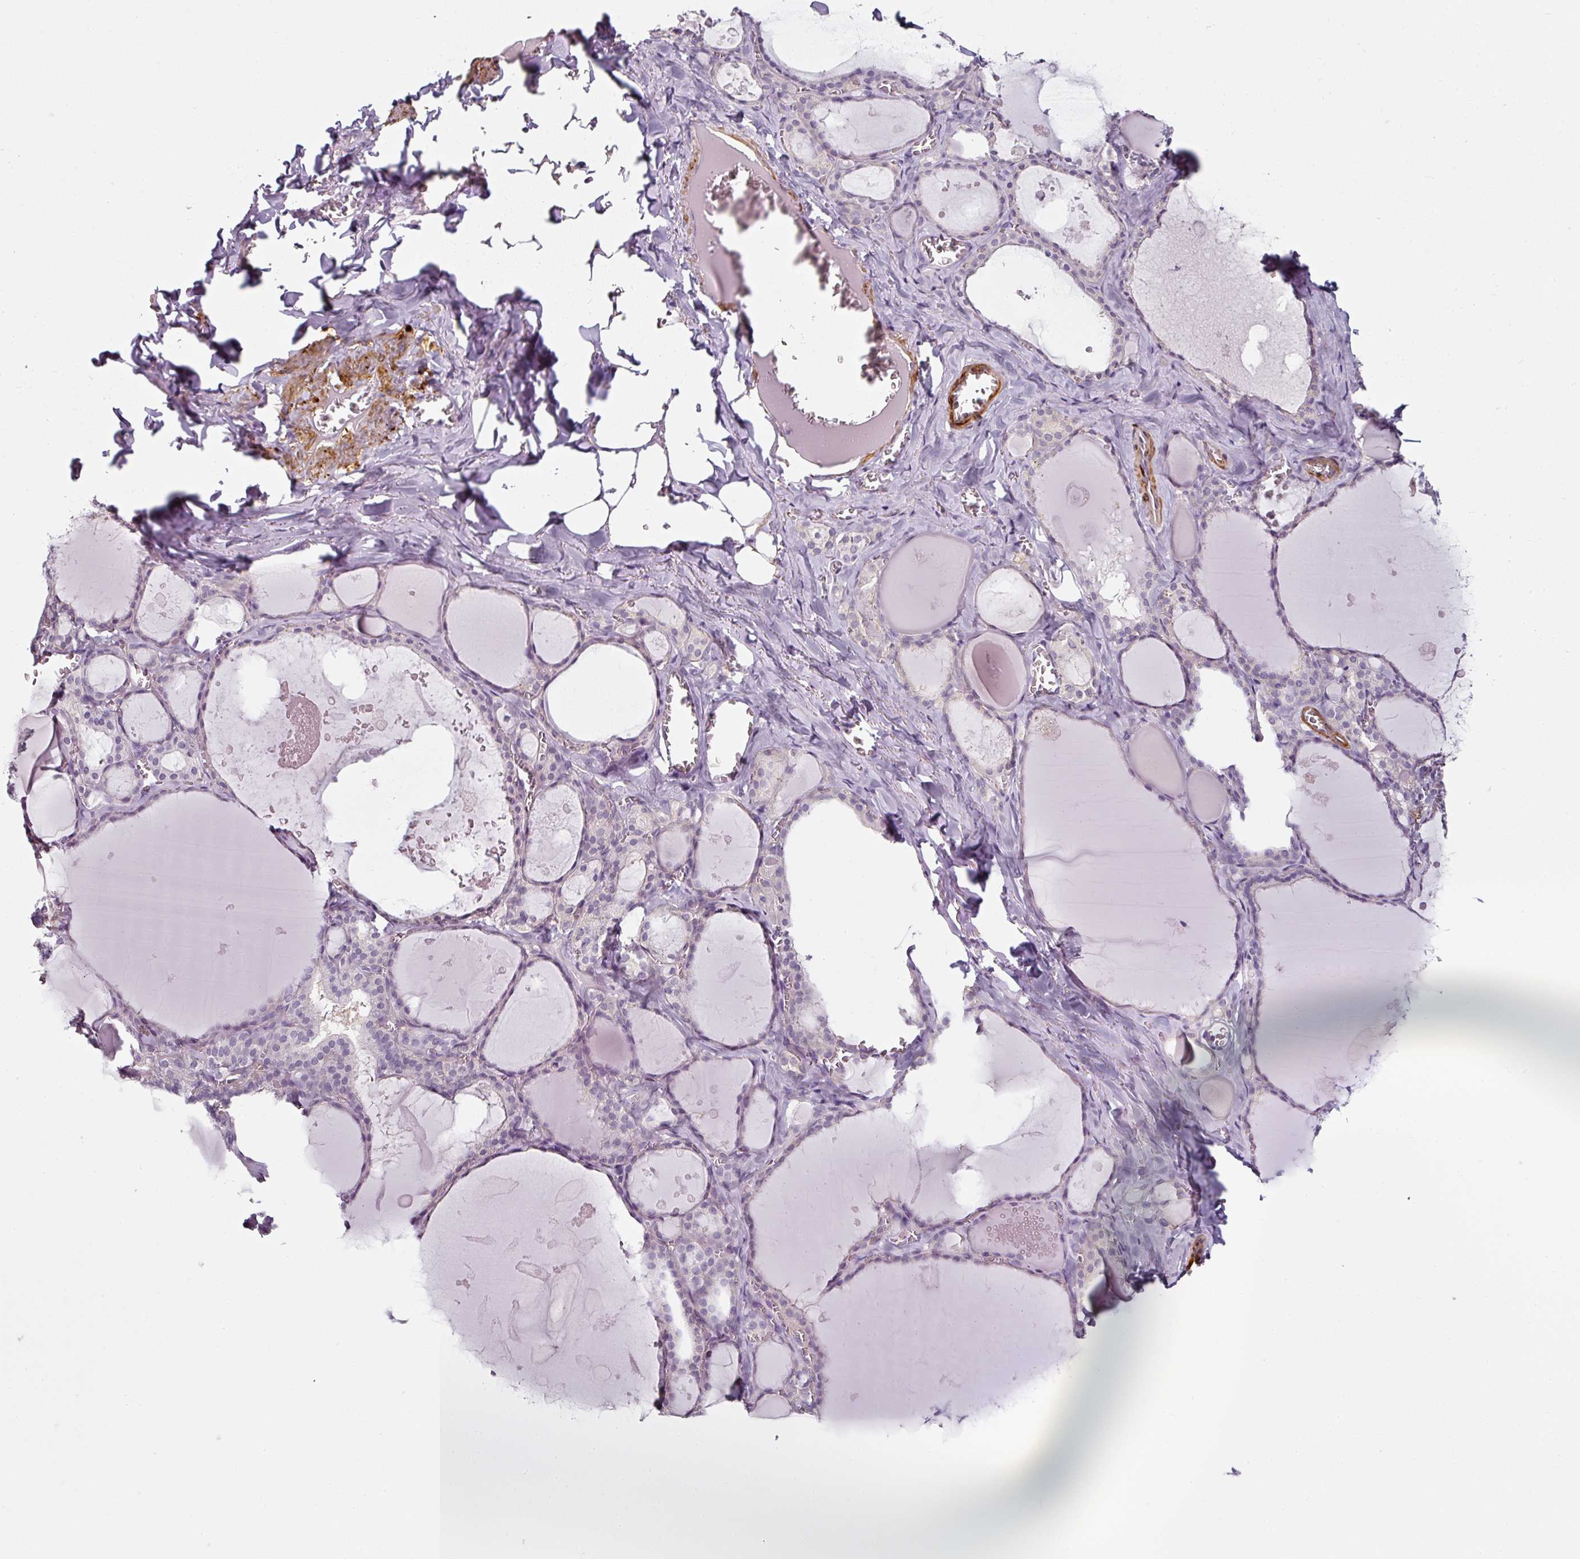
{"staining": {"intensity": "weak", "quantity": "25%-75%", "location": "cytoplasmic/membranous"}, "tissue": "thyroid gland", "cell_type": "Glandular cells", "image_type": "normal", "snomed": [{"axis": "morphology", "description": "Normal tissue, NOS"}, {"axis": "topography", "description": "Thyroid gland"}], "caption": "IHC of unremarkable thyroid gland demonstrates low levels of weak cytoplasmic/membranous positivity in approximately 25%-75% of glandular cells. (Brightfield microscopy of DAB IHC at high magnification).", "gene": "CAP2", "patient": {"sex": "male", "age": 56}}